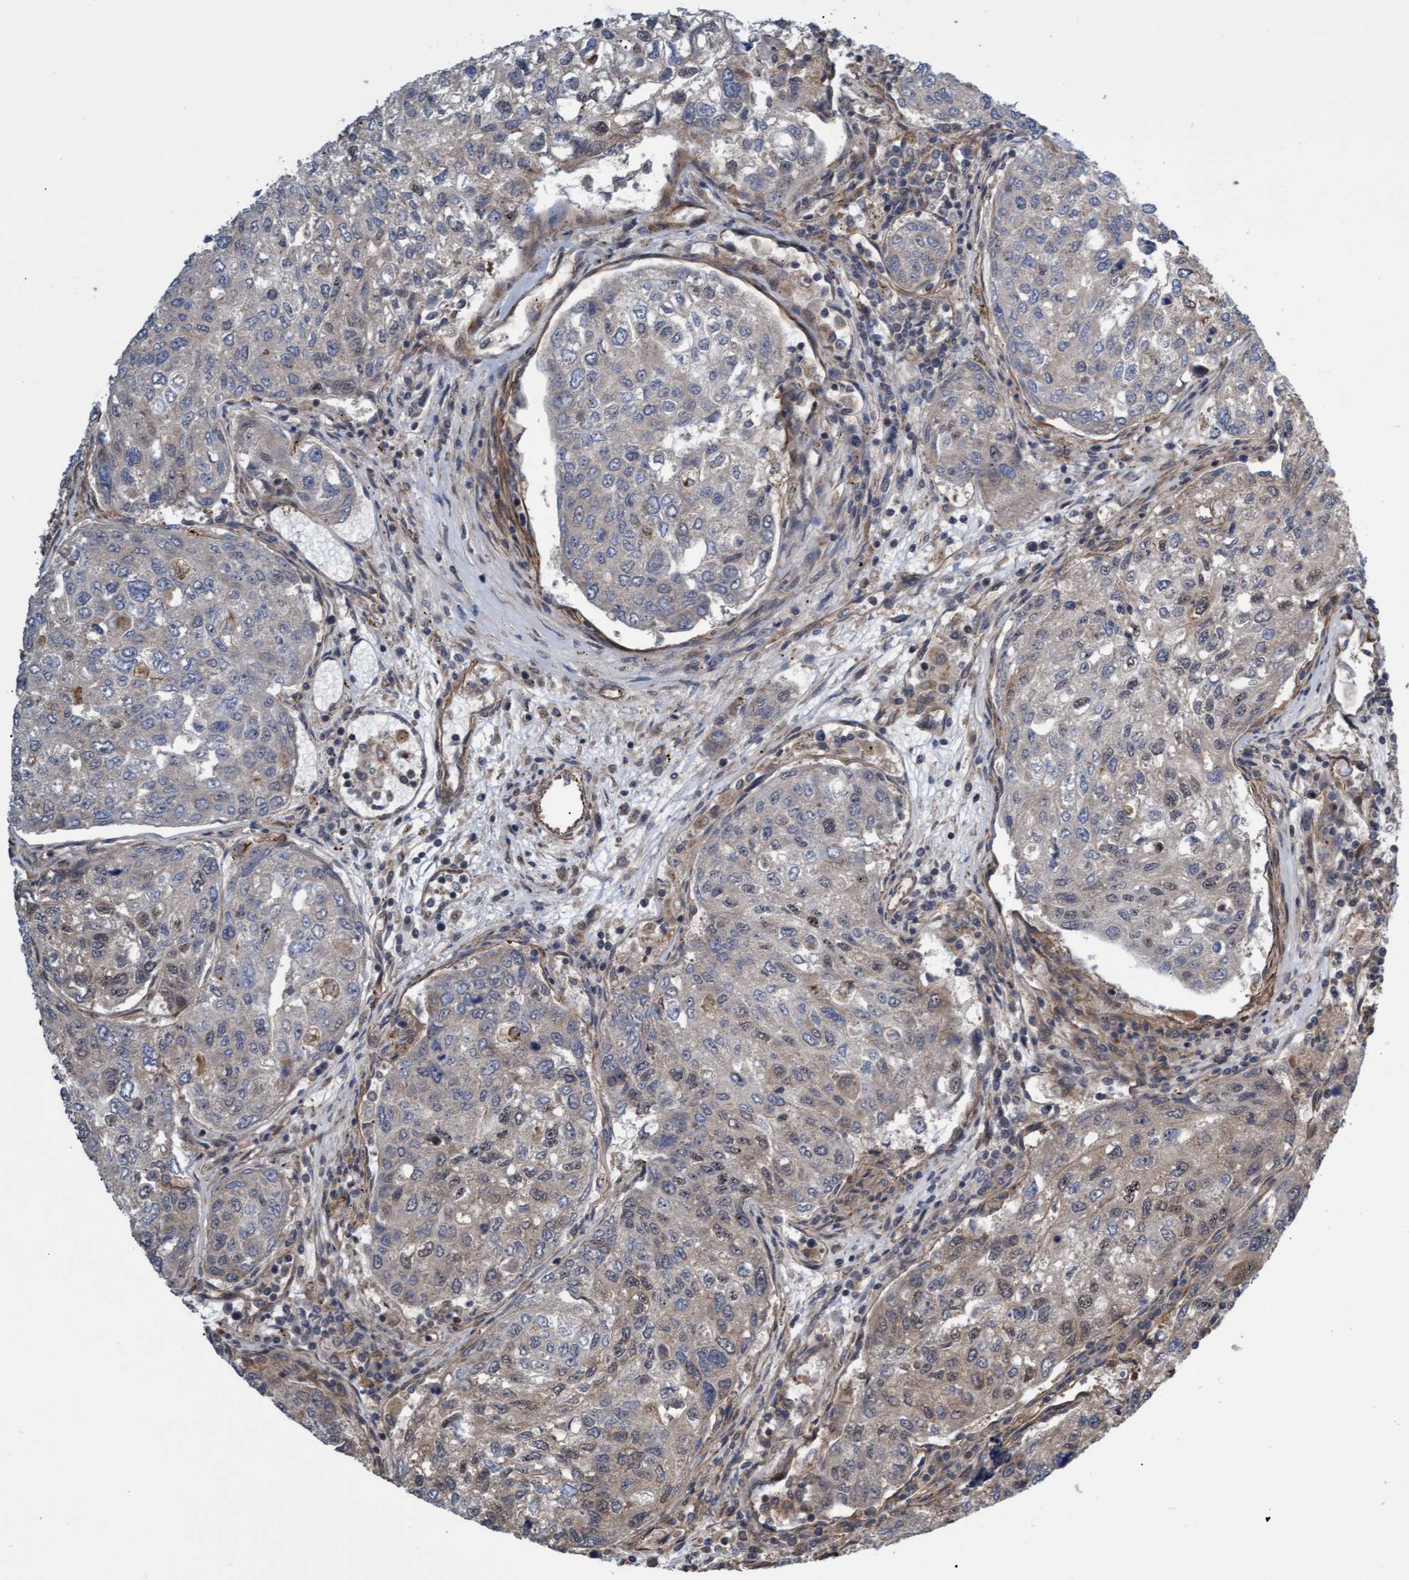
{"staining": {"intensity": "negative", "quantity": "none", "location": "none"}, "tissue": "urothelial cancer", "cell_type": "Tumor cells", "image_type": "cancer", "snomed": [{"axis": "morphology", "description": "Urothelial carcinoma, High grade"}, {"axis": "topography", "description": "Lymph node"}, {"axis": "topography", "description": "Urinary bladder"}], "caption": "DAB (3,3'-diaminobenzidine) immunohistochemical staining of human urothelial cancer exhibits no significant staining in tumor cells. Nuclei are stained in blue.", "gene": "TNFRSF10B", "patient": {"sex": "male", "age": 51}}